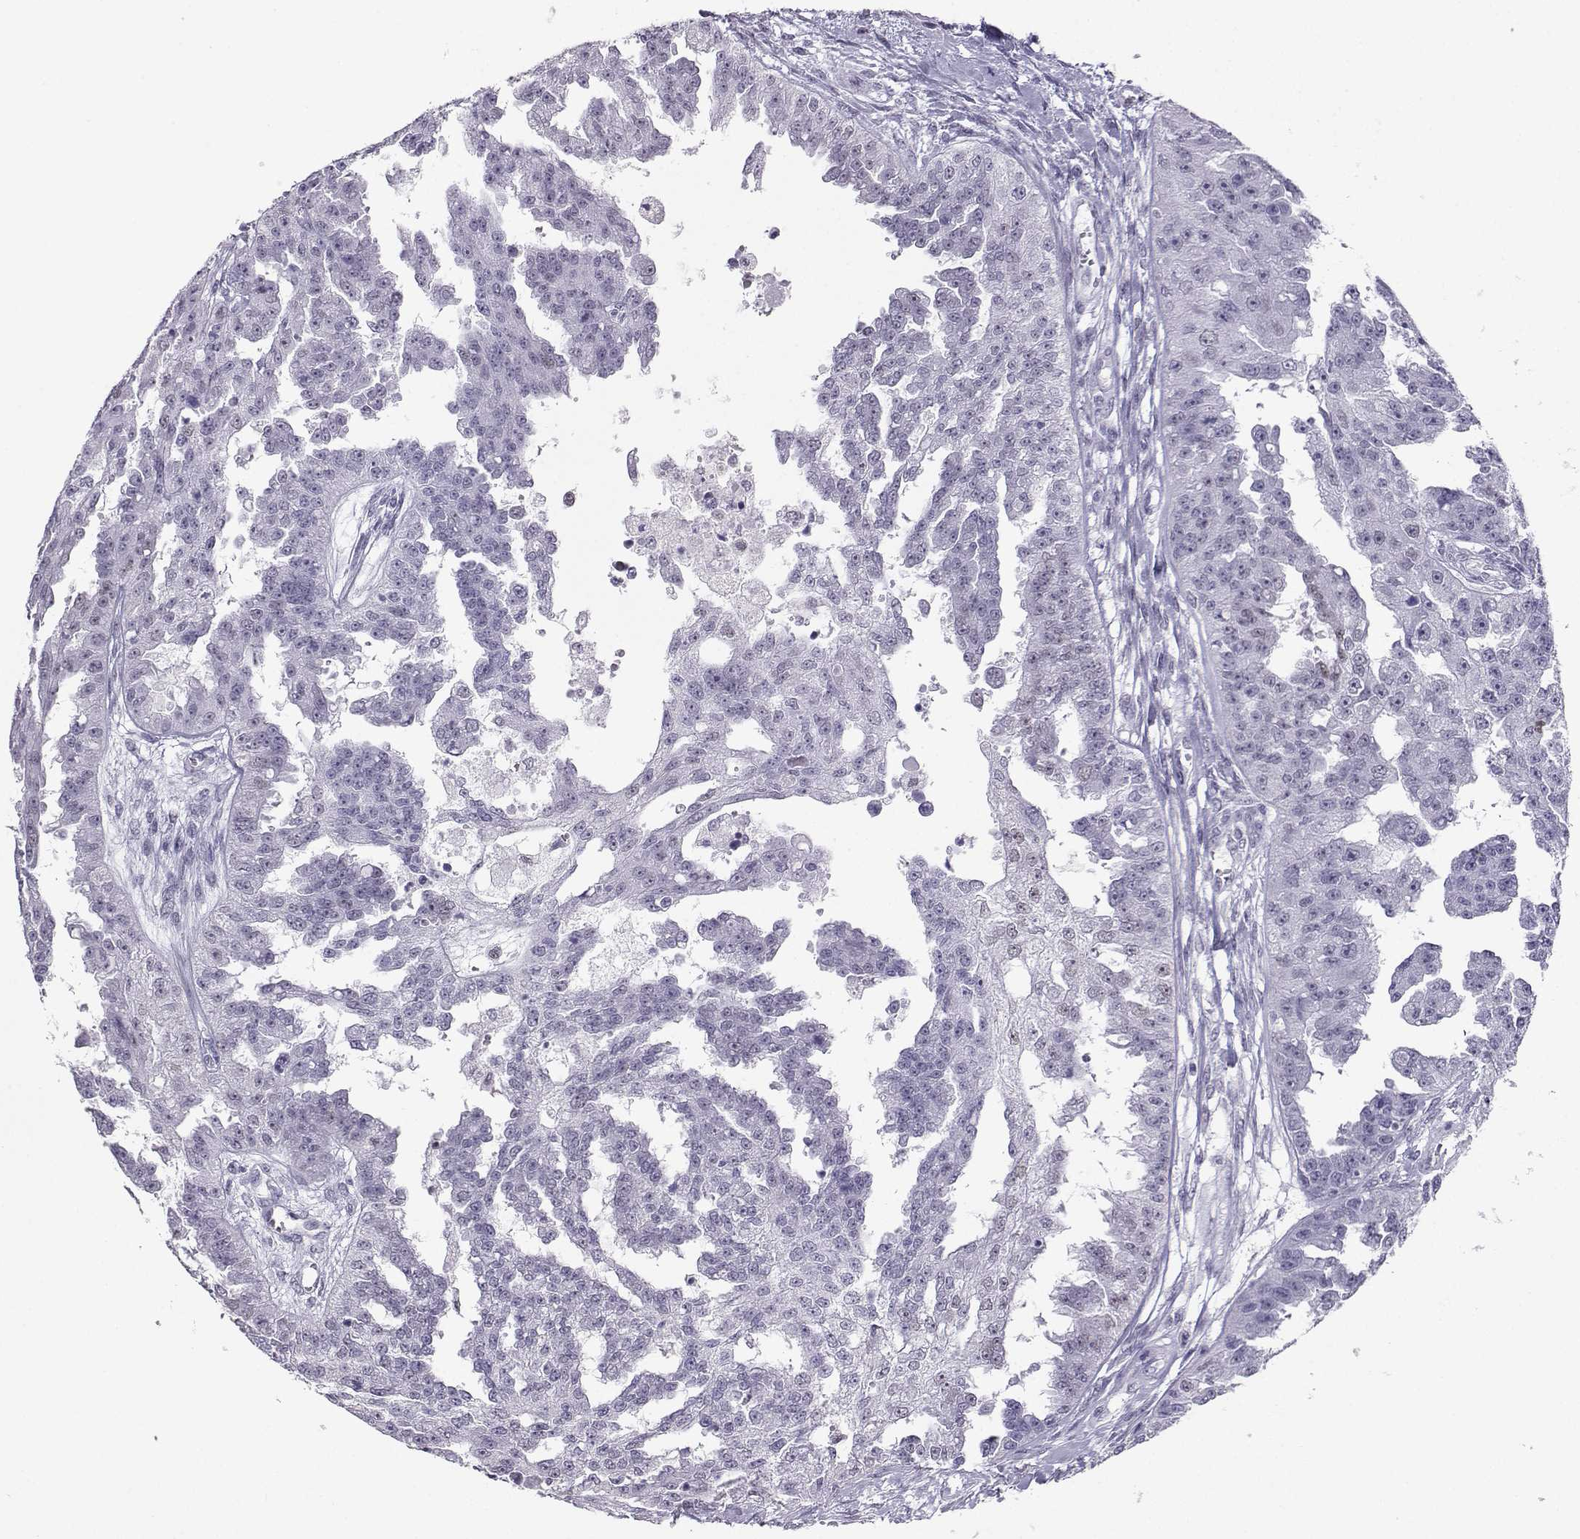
{"staining": {"intensity": "negative", "quantity": "none", "location": "none"}, "tissue": "ovarian cancer", "cell_type": "Tumor cells", "image_type": "cancer", "snomed": [{"axis": "morphology", "description": "Cystadenocarcinoma, serous, NOS"}, {"axis": "topography", "description": "Ovary"}], "caption": "There is no significant expression in tumor cells of ovarian serous cystadenocarcinoma.", "gene": "TEDC2", "patient": {"sex": "female", "age": 58}}